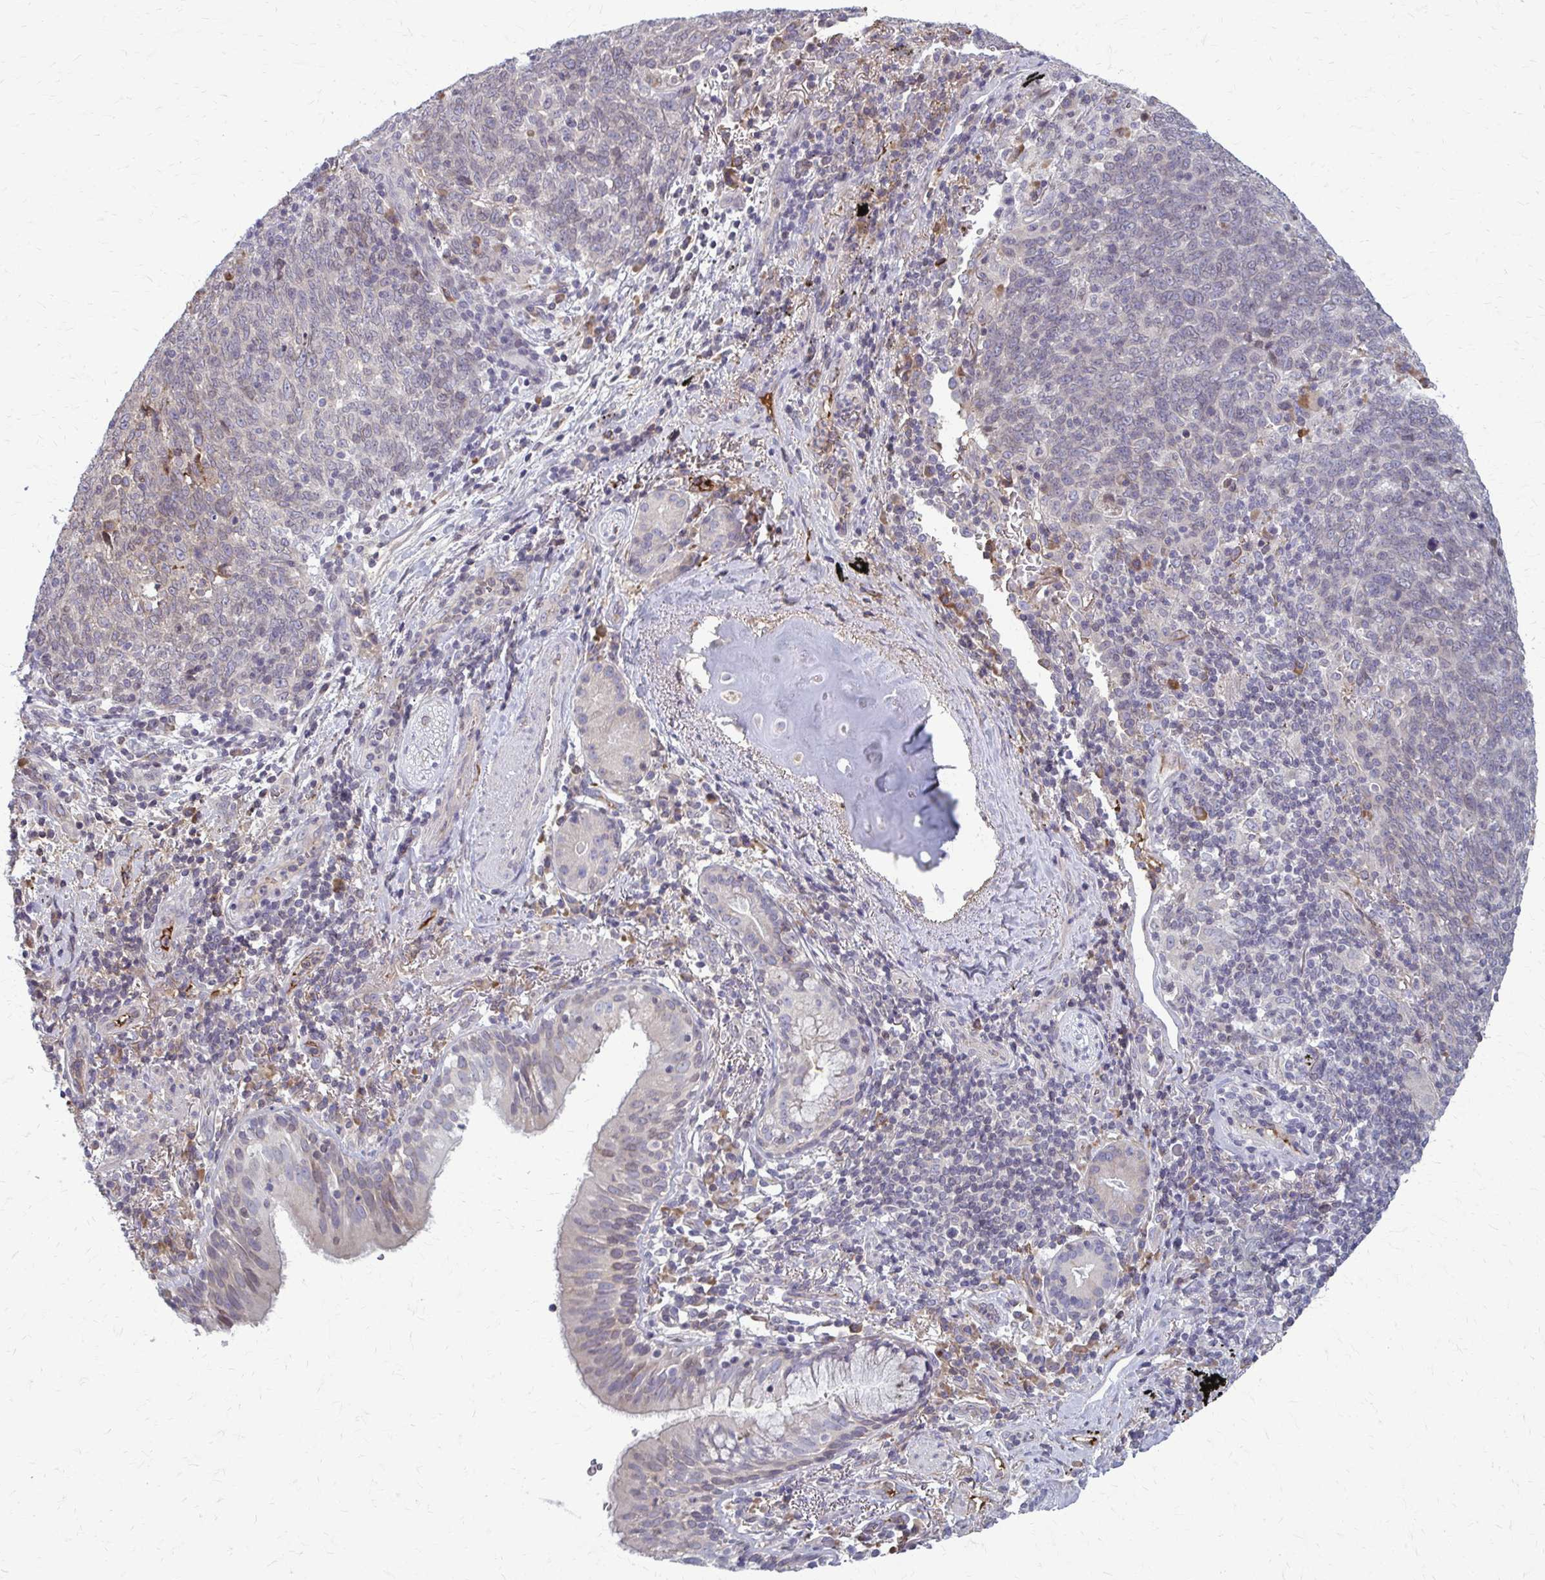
{"staining": {"intensity": "negative", "quantity": "none", "location": "none"}, "tissue": "lung cancer", "cell_type": "Tumor cells", "image_type": "cancer", "snomed": [{"axis": "morphology", "description": "Squamous cell carcinoma, NOS"}, {"axis": "topography", "description": "Lung"}], "caption": "Immunohistochemical staining of human lung squamous cell carcinoma displays no significant staining in tumor cells.", "gene": "MCRIP2", "patient": {"sex": "female", "age": 72}}